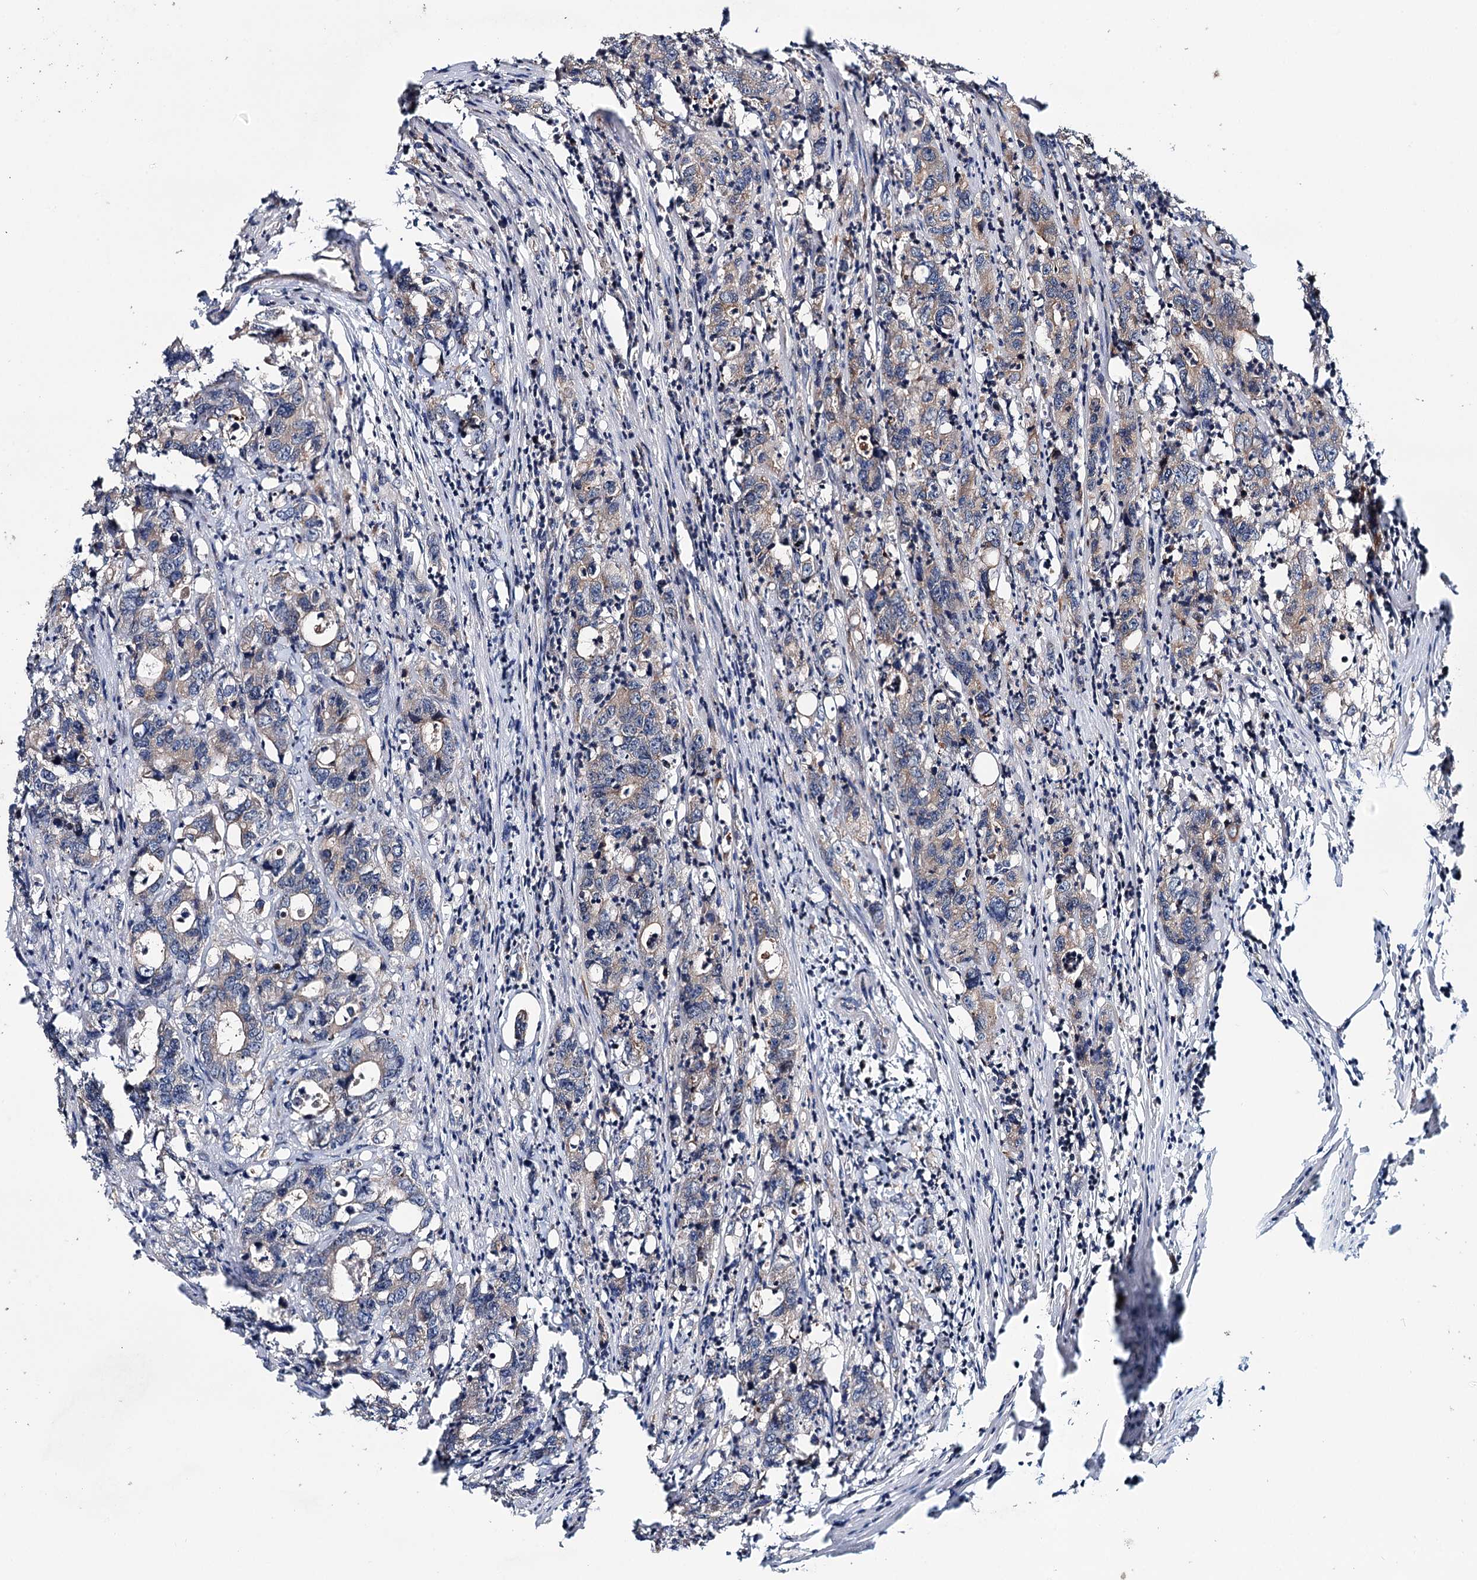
{"staining": {"intensity": "moderate", "quantity": "<25%", "location": "cytoplasmic/membranous"}, "tissue": "colorectal cancer", "cell_type": "Tumor cells", "image_type": "cancer", "snomed": [{"axis": "morphology", "description": "Adenocarcinoma, NOS"}, {"axis": "topography", "description": "Colon"}], "caption": "Immunohistochemistry of human colorectal adenocarcinoma shows low levels of moderate cytoplasmic/membranous staining in about <25% of tumor cells. (DAB IHC, brown staining for protein, blue staining for nuclei).", "gene": "ADGRG4", "patient": {"sex": "female", "age": 75}}